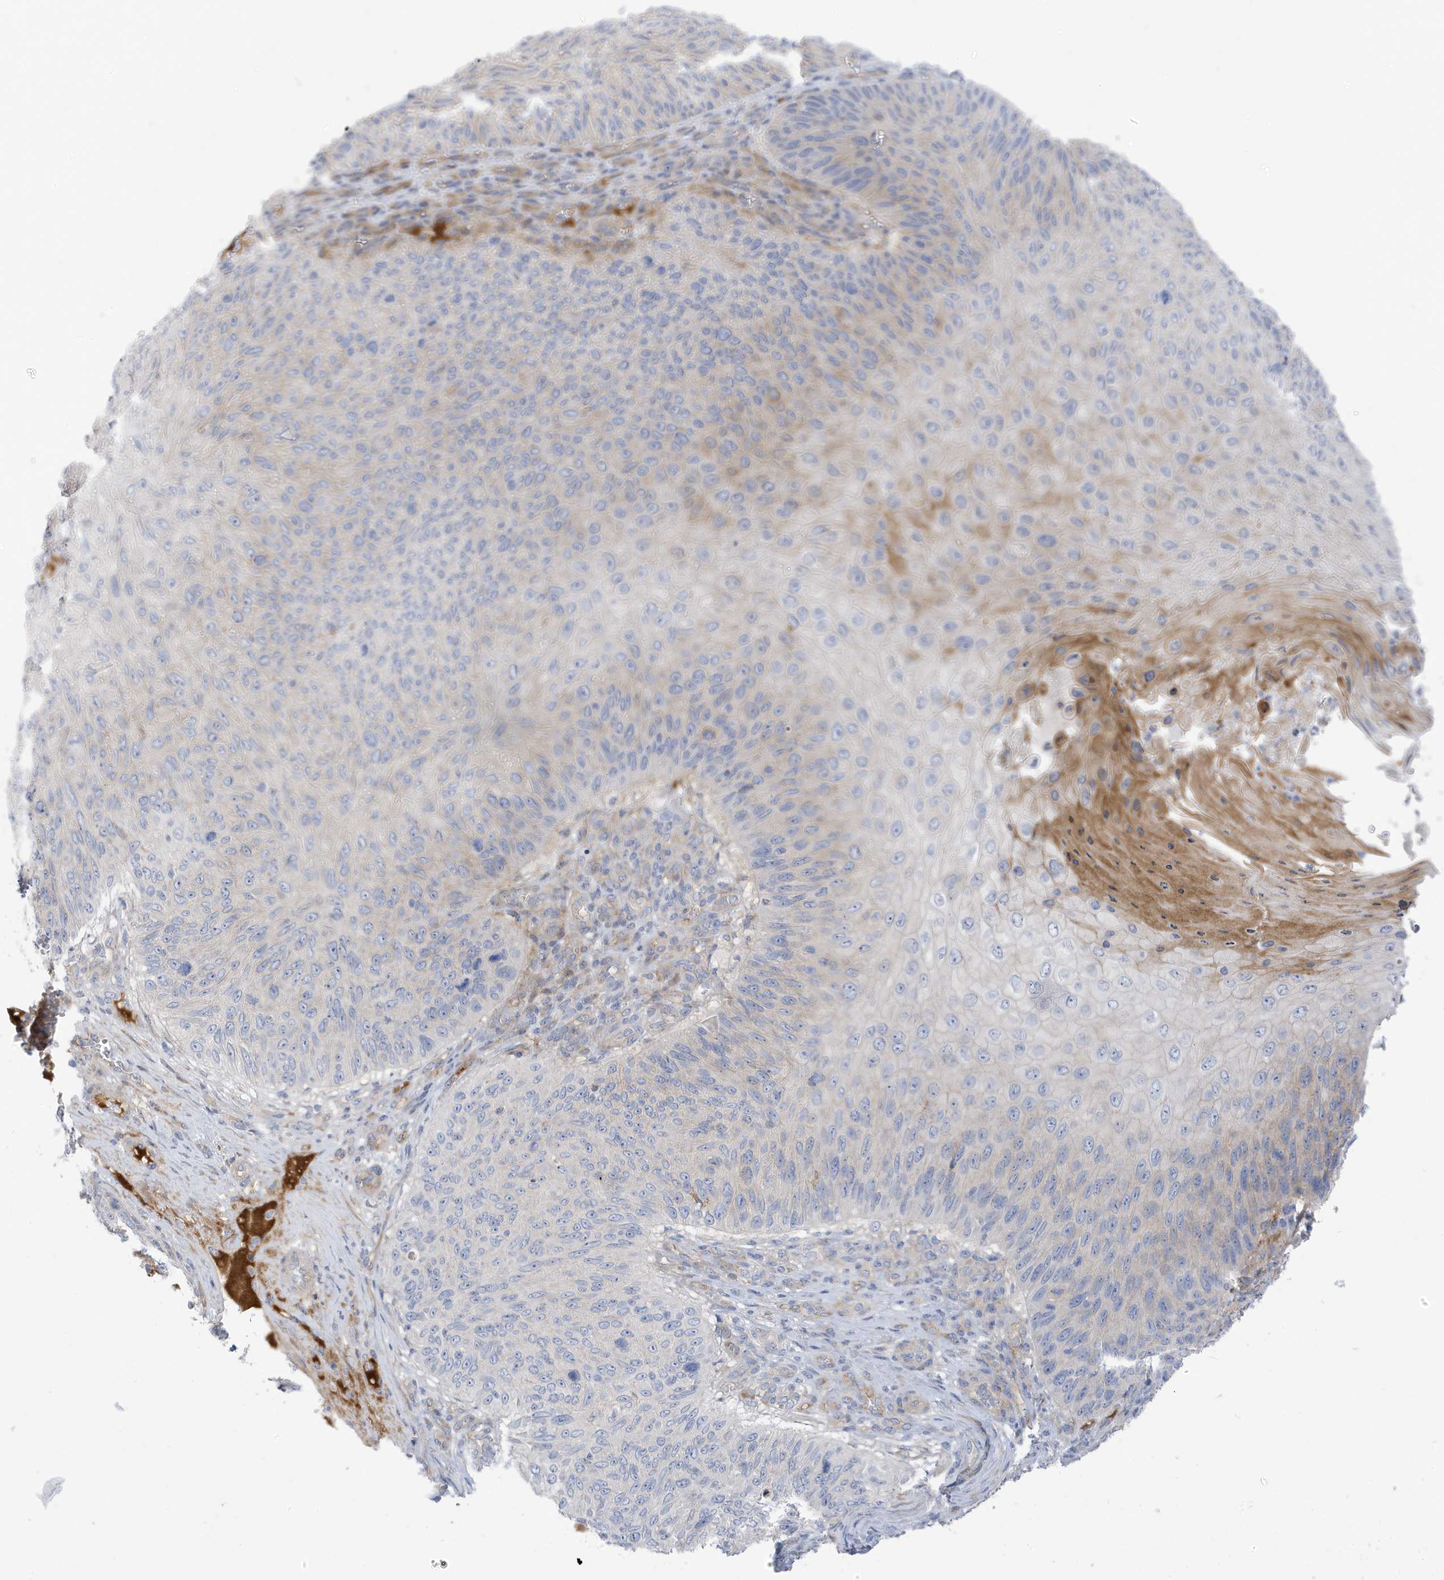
{"staining": {"intensity": "moderate", "quantity": "<25%", "location": "cytoplasmic/membranous"}, "tissue": "skin cancer", "cell_type": "Tumor cells", "image_type": "cancer", "snomed": [{"axis": "morphology", "description": "Squamous cell carcinoma, NOS"}, {"axis": "topography", "description": "Skin"}], "caption": "This micrograph displays immunohistochemistry staining of skin cancer, with low moderate cytoplasmic/membranous positivity in about <25% of tumor cells.", "gene": "ATP13A5", "patient": {"sex": "female", "age": 88}}